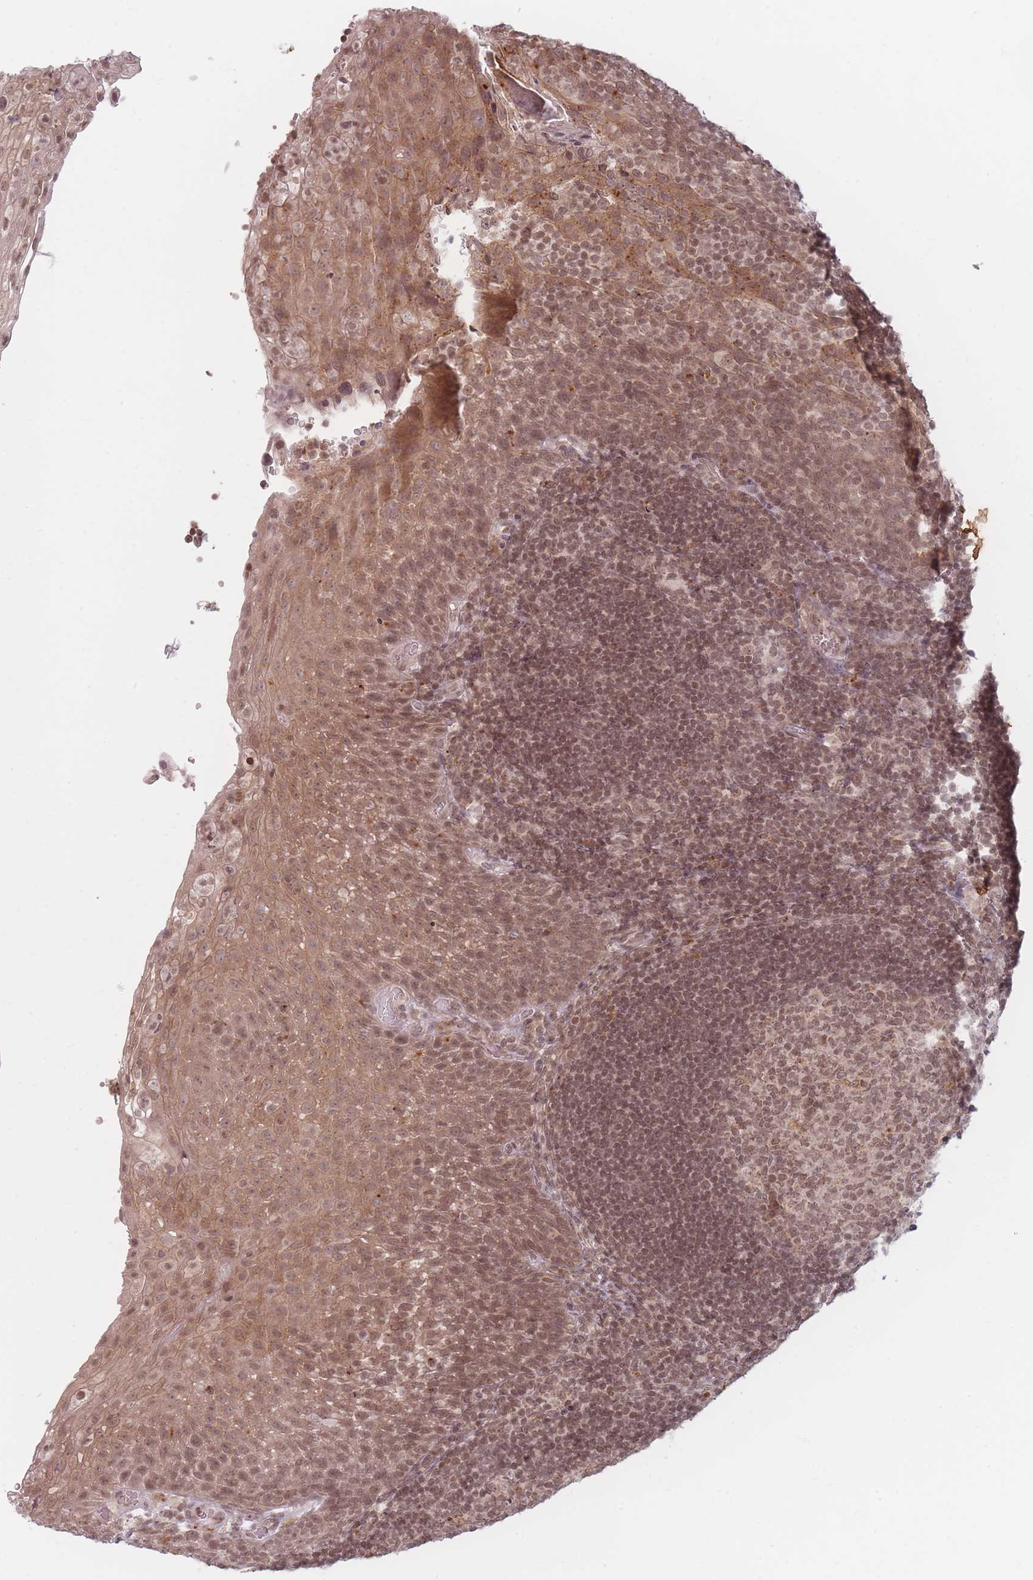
{"staining": {"intensity": "weak", "quantity": ">75%", "location": "nuclear"}, "tissue": "tonsil", "cell_type": "Germinal center cells", "image_type": "normal", "snomed": [{"axis": "morphology", "description": "Normal tissue, NOS"}, {"axis": "topography", "description": "Tonsil"}], "caption": "Weak nuclear expression for a protein is identified in approximately >75% of germinal center cells of normal tonsil using IHC.", "gene": "SPATA45", "patient": {"sex": "male", "age": 17}}